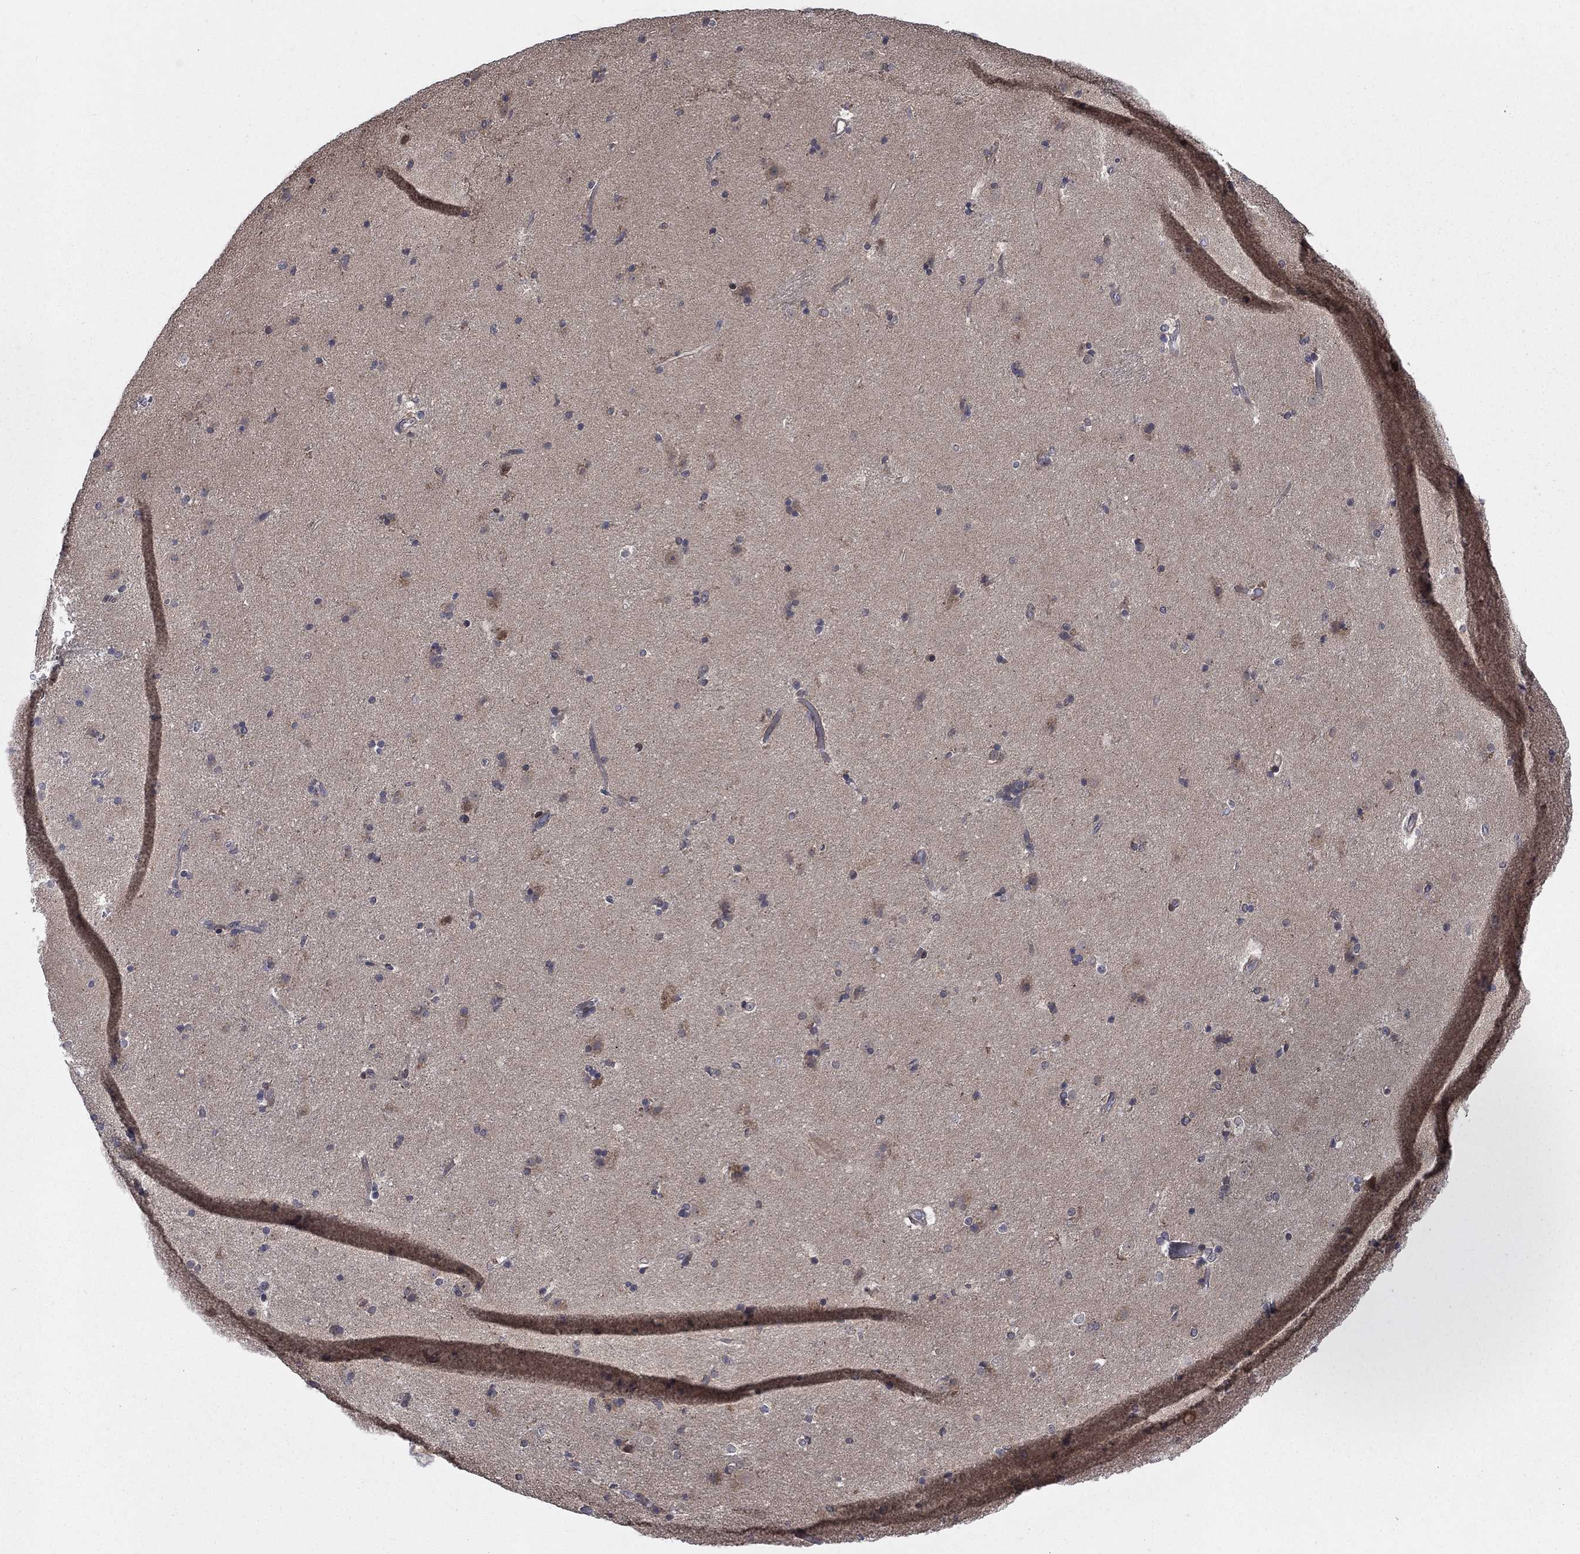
{"staining": {"intensity": "negative", "quantity": "none", "location": "none"}, "tissue": "caudate", "cell_type": "Glial cells", "image_type": "normal", "snomed": [{"axis": "morphology", "description": "Normal tissue, NOS"}, {"axis": "topography", "description": "Lateral ventricle wall"}], "caption": "Protein analysis of normal caudate exhibits no significant expression in glial cells.", "gene": "IAH1", "patient": {"sex": "female", "age": 71}}